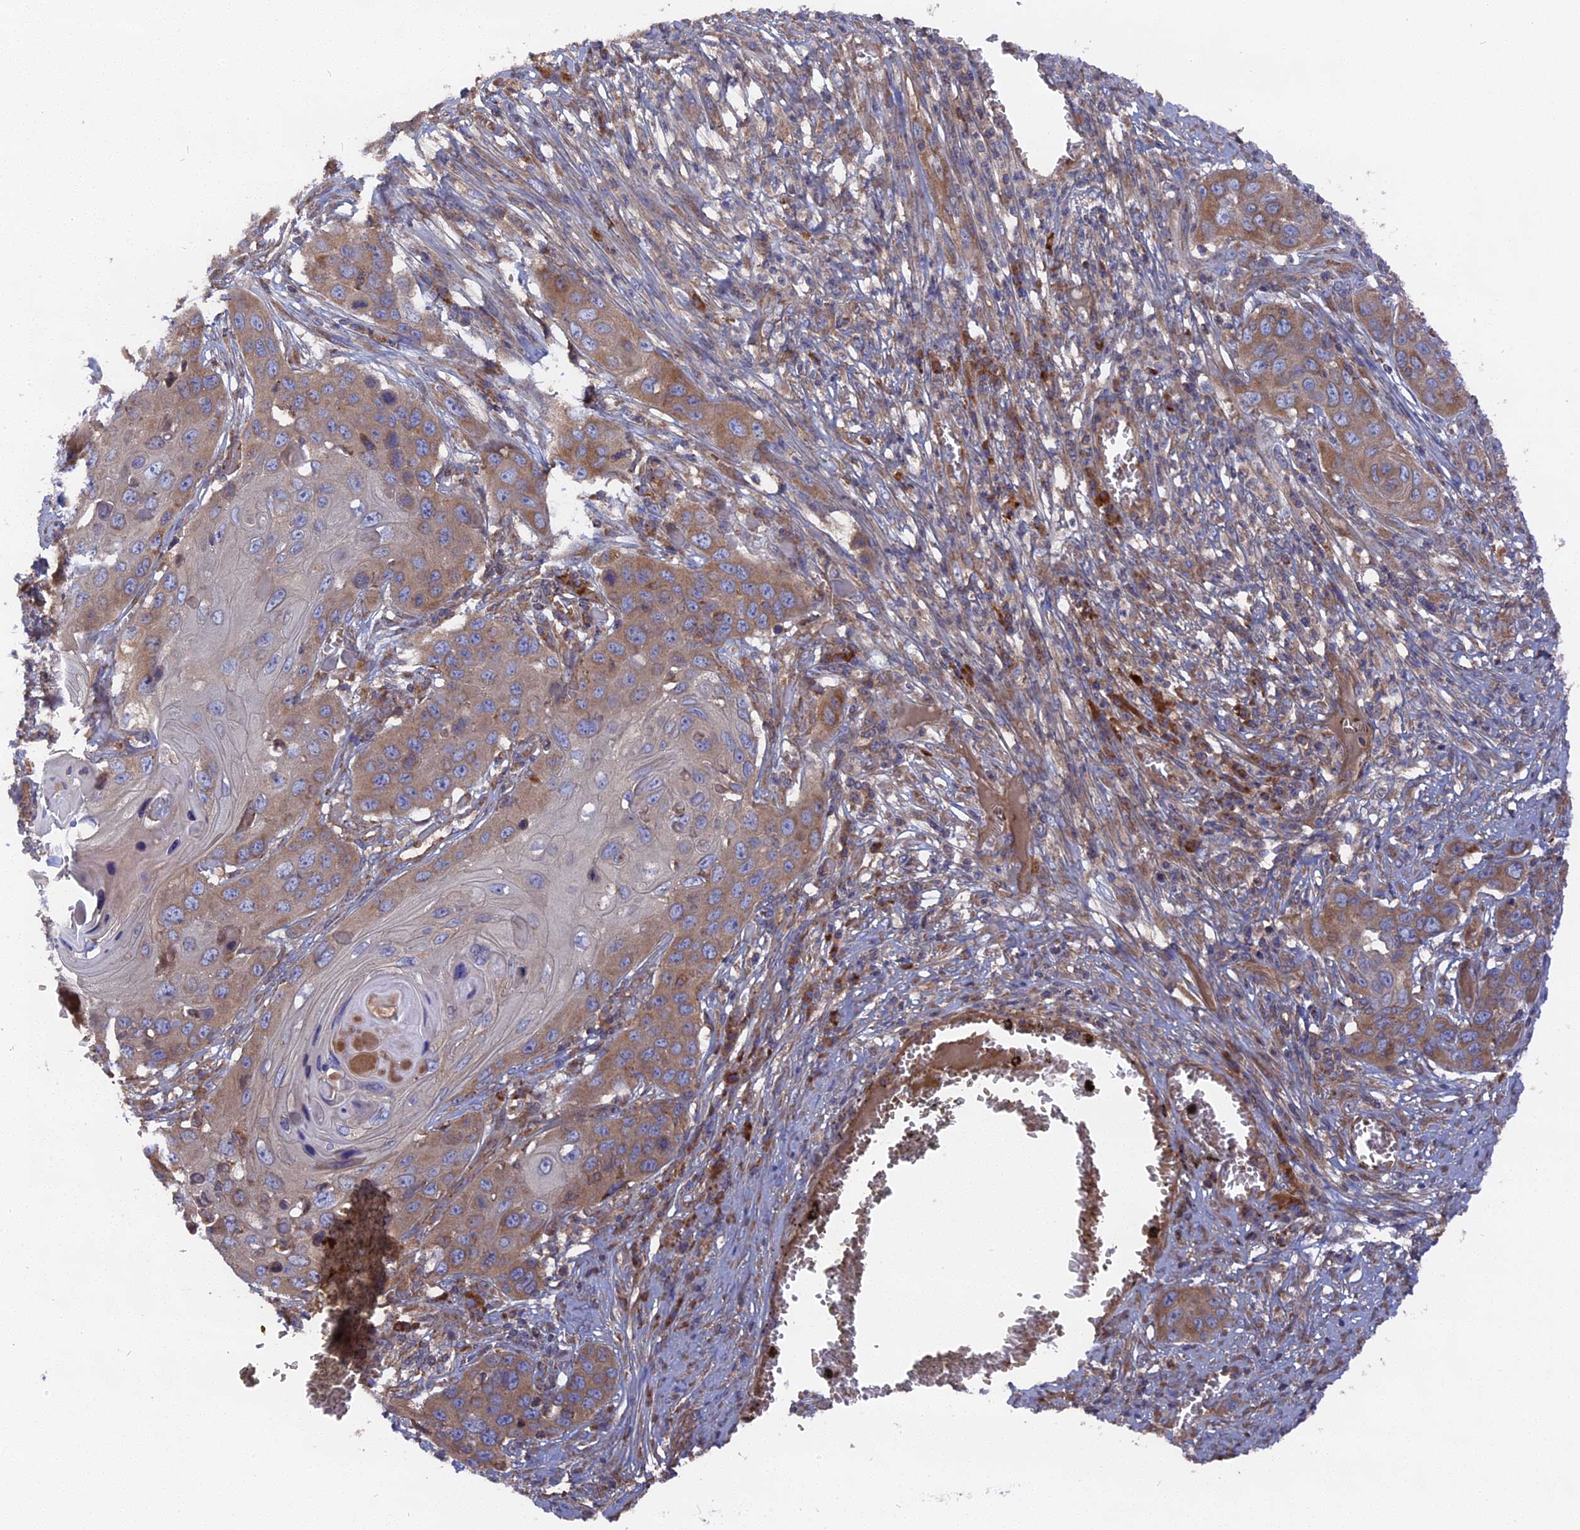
{"staining": {"intensity": "moderate", "quantity": ">75%", "location": "cytoplasmic/membranous"}, "tissue": "skin cancer", "cell_type": "Tumor cells", "image_type": "cancer", "snomed": [{"axis": "morphology", "description": "Squamous cell carcinoma, NOS"}, {"axis": "topography", "description": "Skin"}], "caption": "This is a micrograph of immunohistochemistry (IHC) staining of skin squamous cell carcinoma, which shows moderate positivity in the cytoplasmic/membranous of tumor cells.", "gene": "TELO2", "patient": {"sex": "male", "age": 55}}